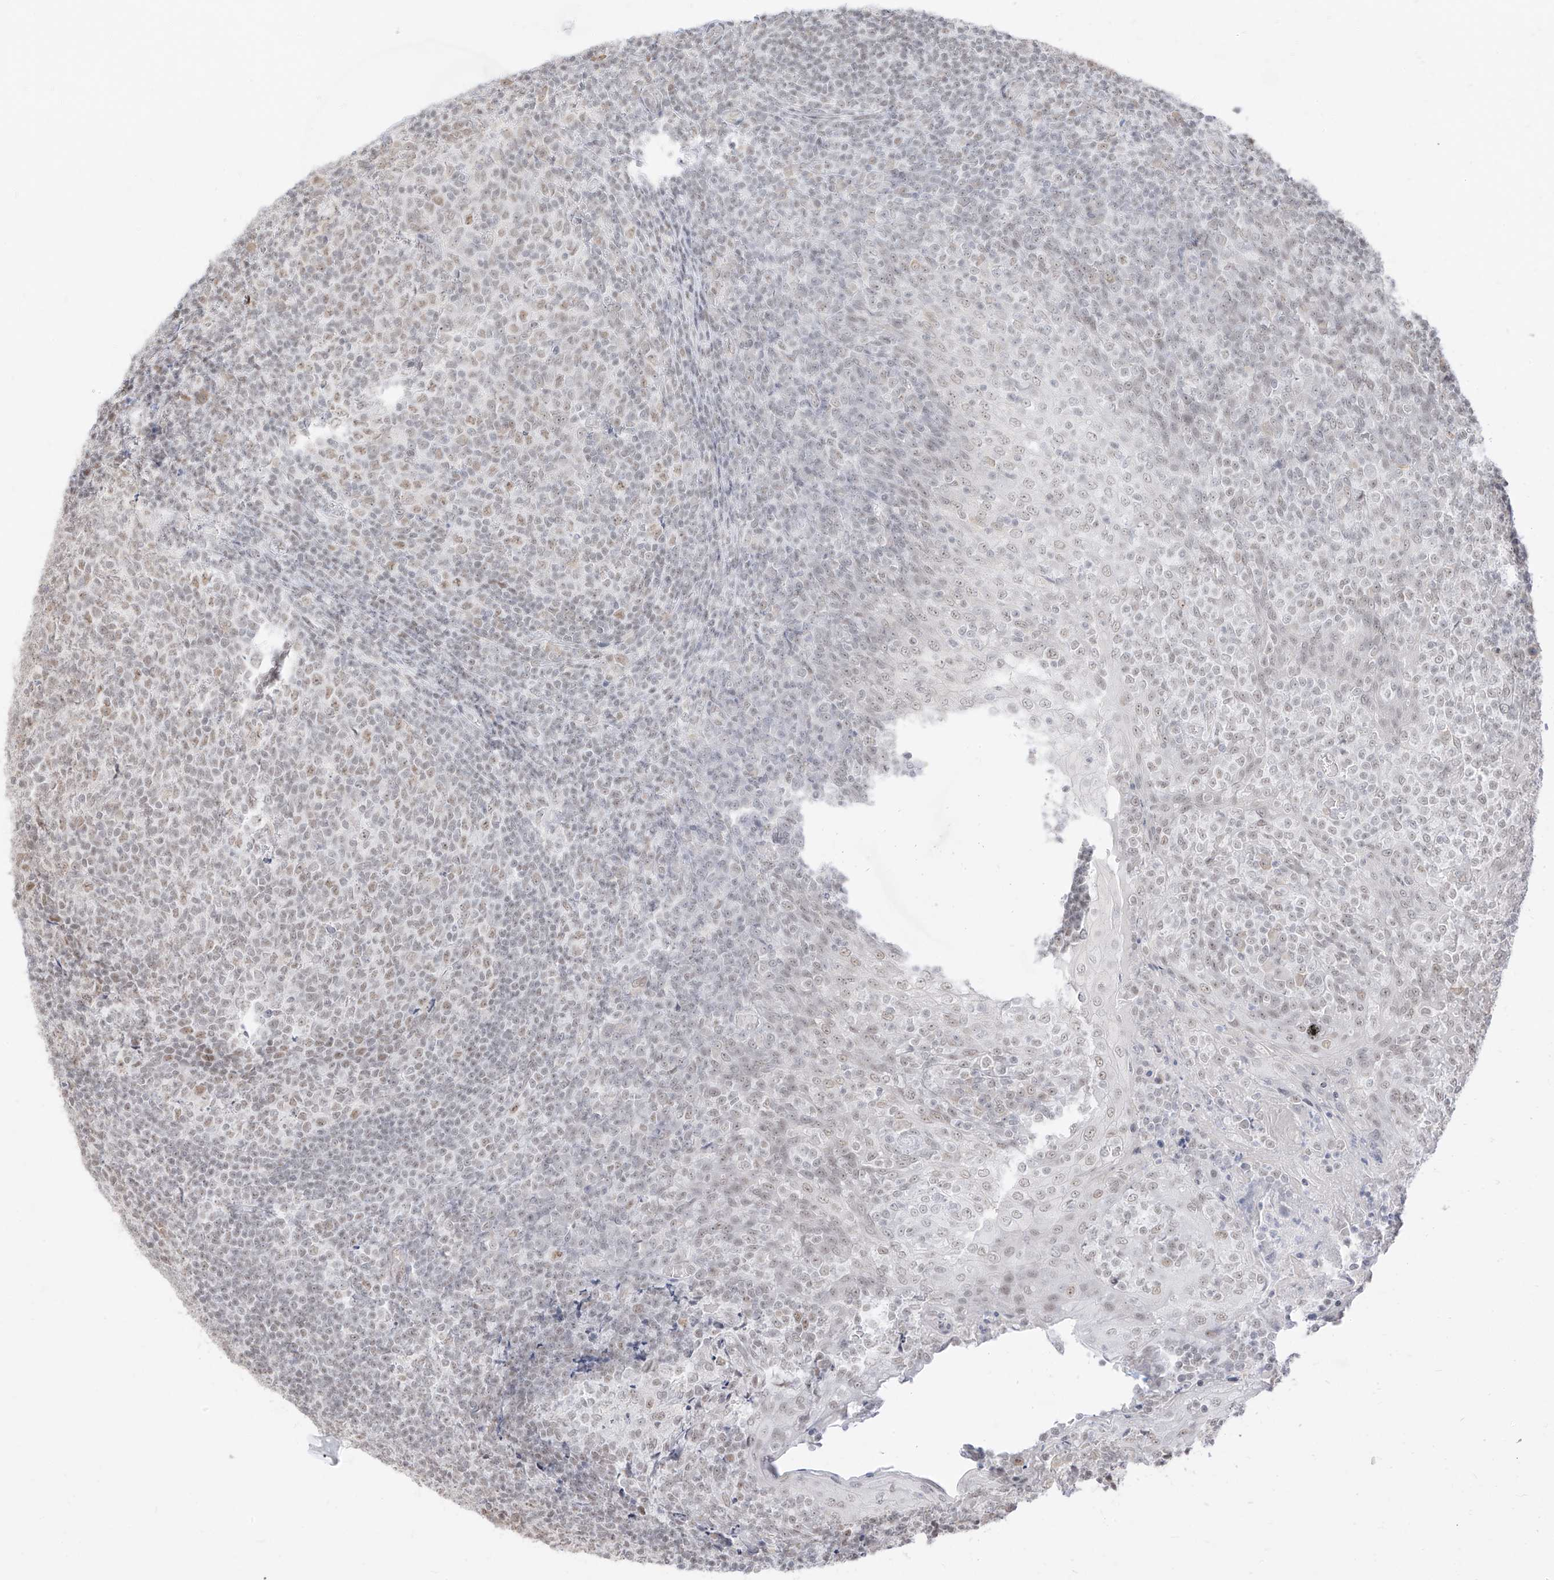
{"staining": {"intensity": "weak", "quantity": "25%-75%", "location": "nuclear"}, "tissue": "tonsil", "cell_type": "Germinal center cells", "image_type": "normal", "snomed": [{"axis": "morphology", "description": "Normal tissue, NOS"}, {"axis": "topography", "description": "Tonsil"}], "caption": "This micrograph demonstrates IHC staining of benign tonsil, with low weak nuclear expression in approximately 25%-75% of germinal center cells.", "gene": "SUPT5H", "patient": {"sex": "female", "age": 19}}